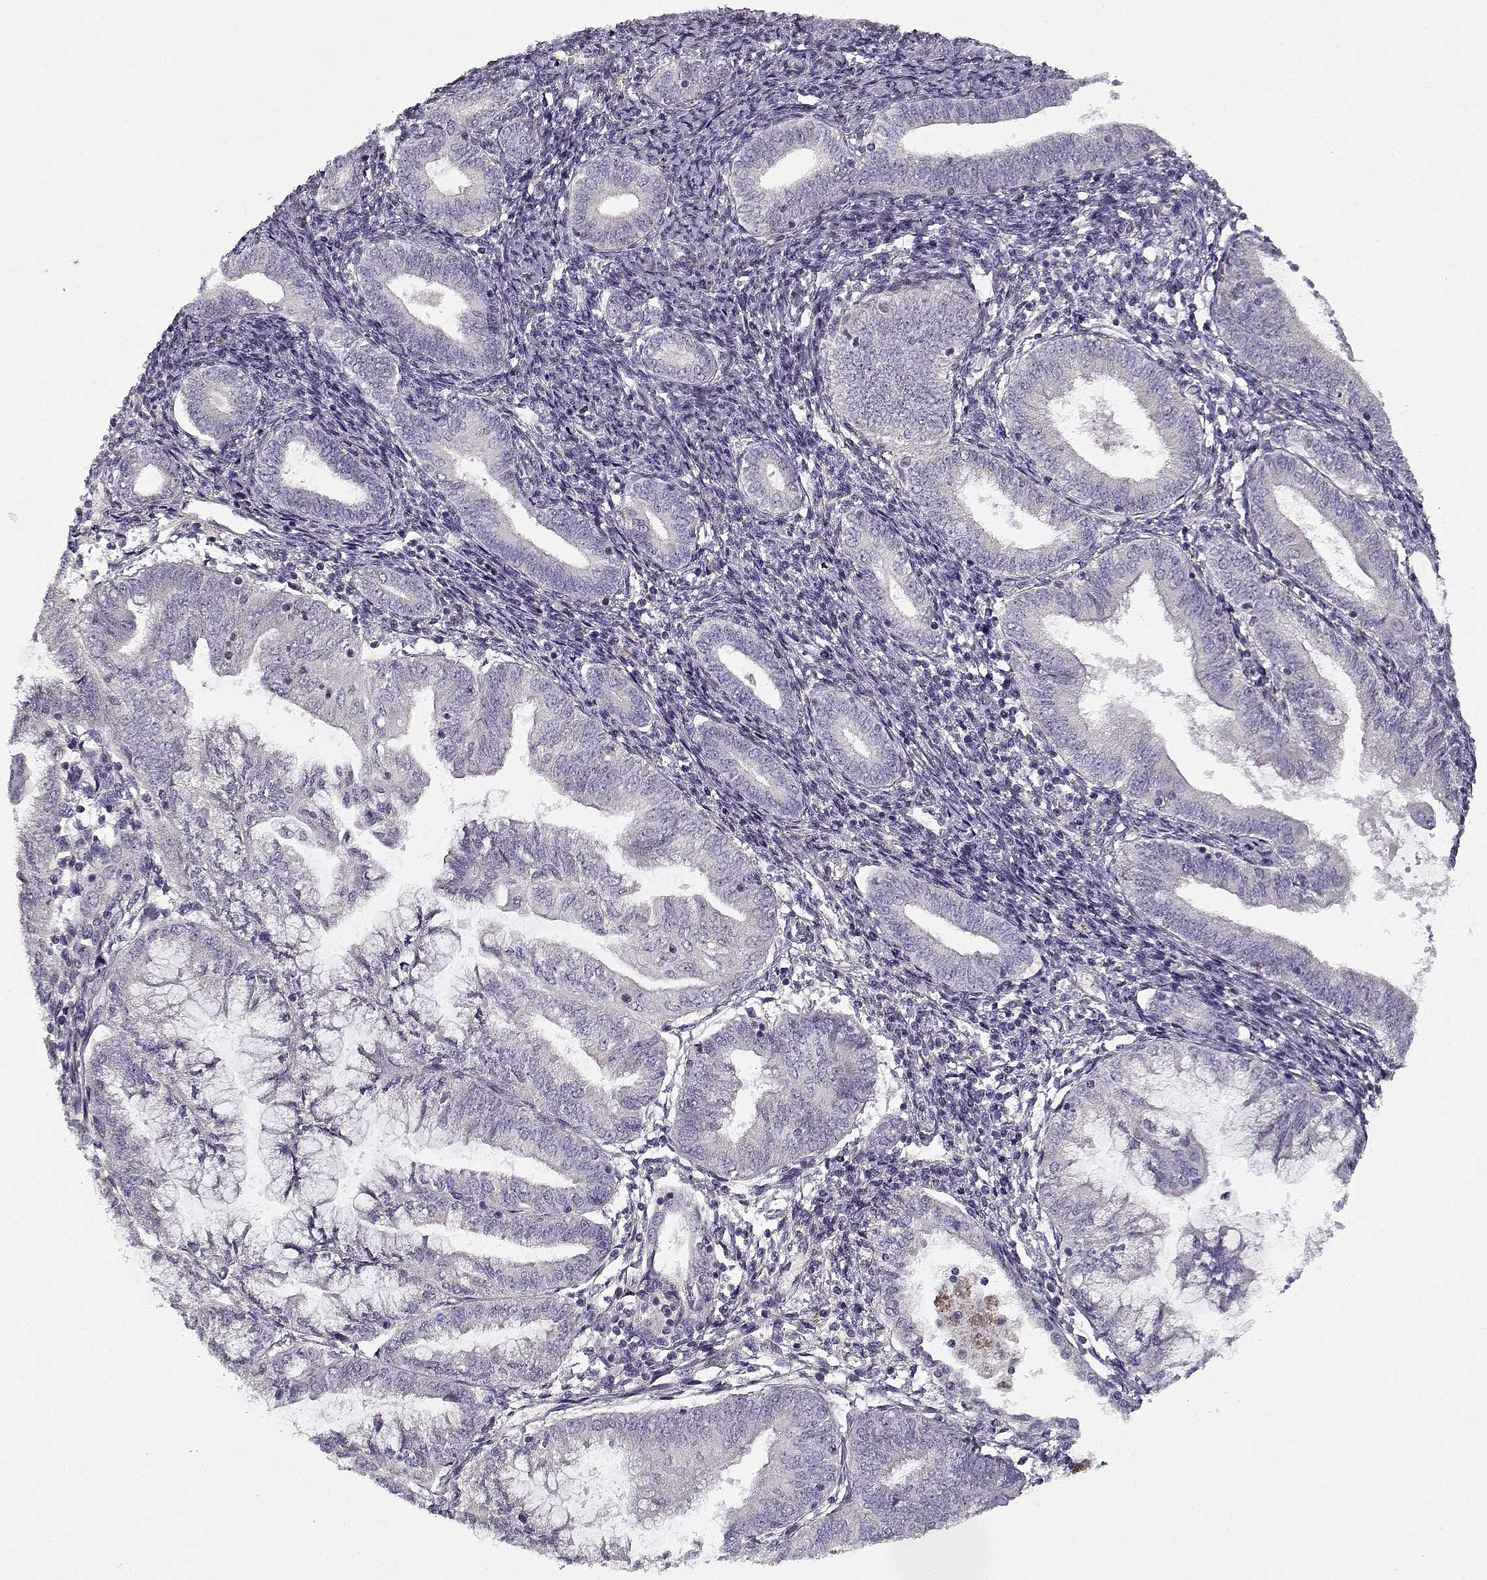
{"staining": {"intensity": "negative", "quantity": "none", "location": "none"}, "tissue": "endometrial cancer", "cell_type": "Tumor cells", "image_type": "cancer", "snomed": [{"axis": "morphology", "description": "Adenocarcinoma, NOS"}, {"axis": "topography", "description": "Endometrium"}], "caption": "Tumor cells show no significant positivity in adenocarcinoma (endometrial).", "gene": "UNC13D", "patient": {"sex": "female", "age": 55}}